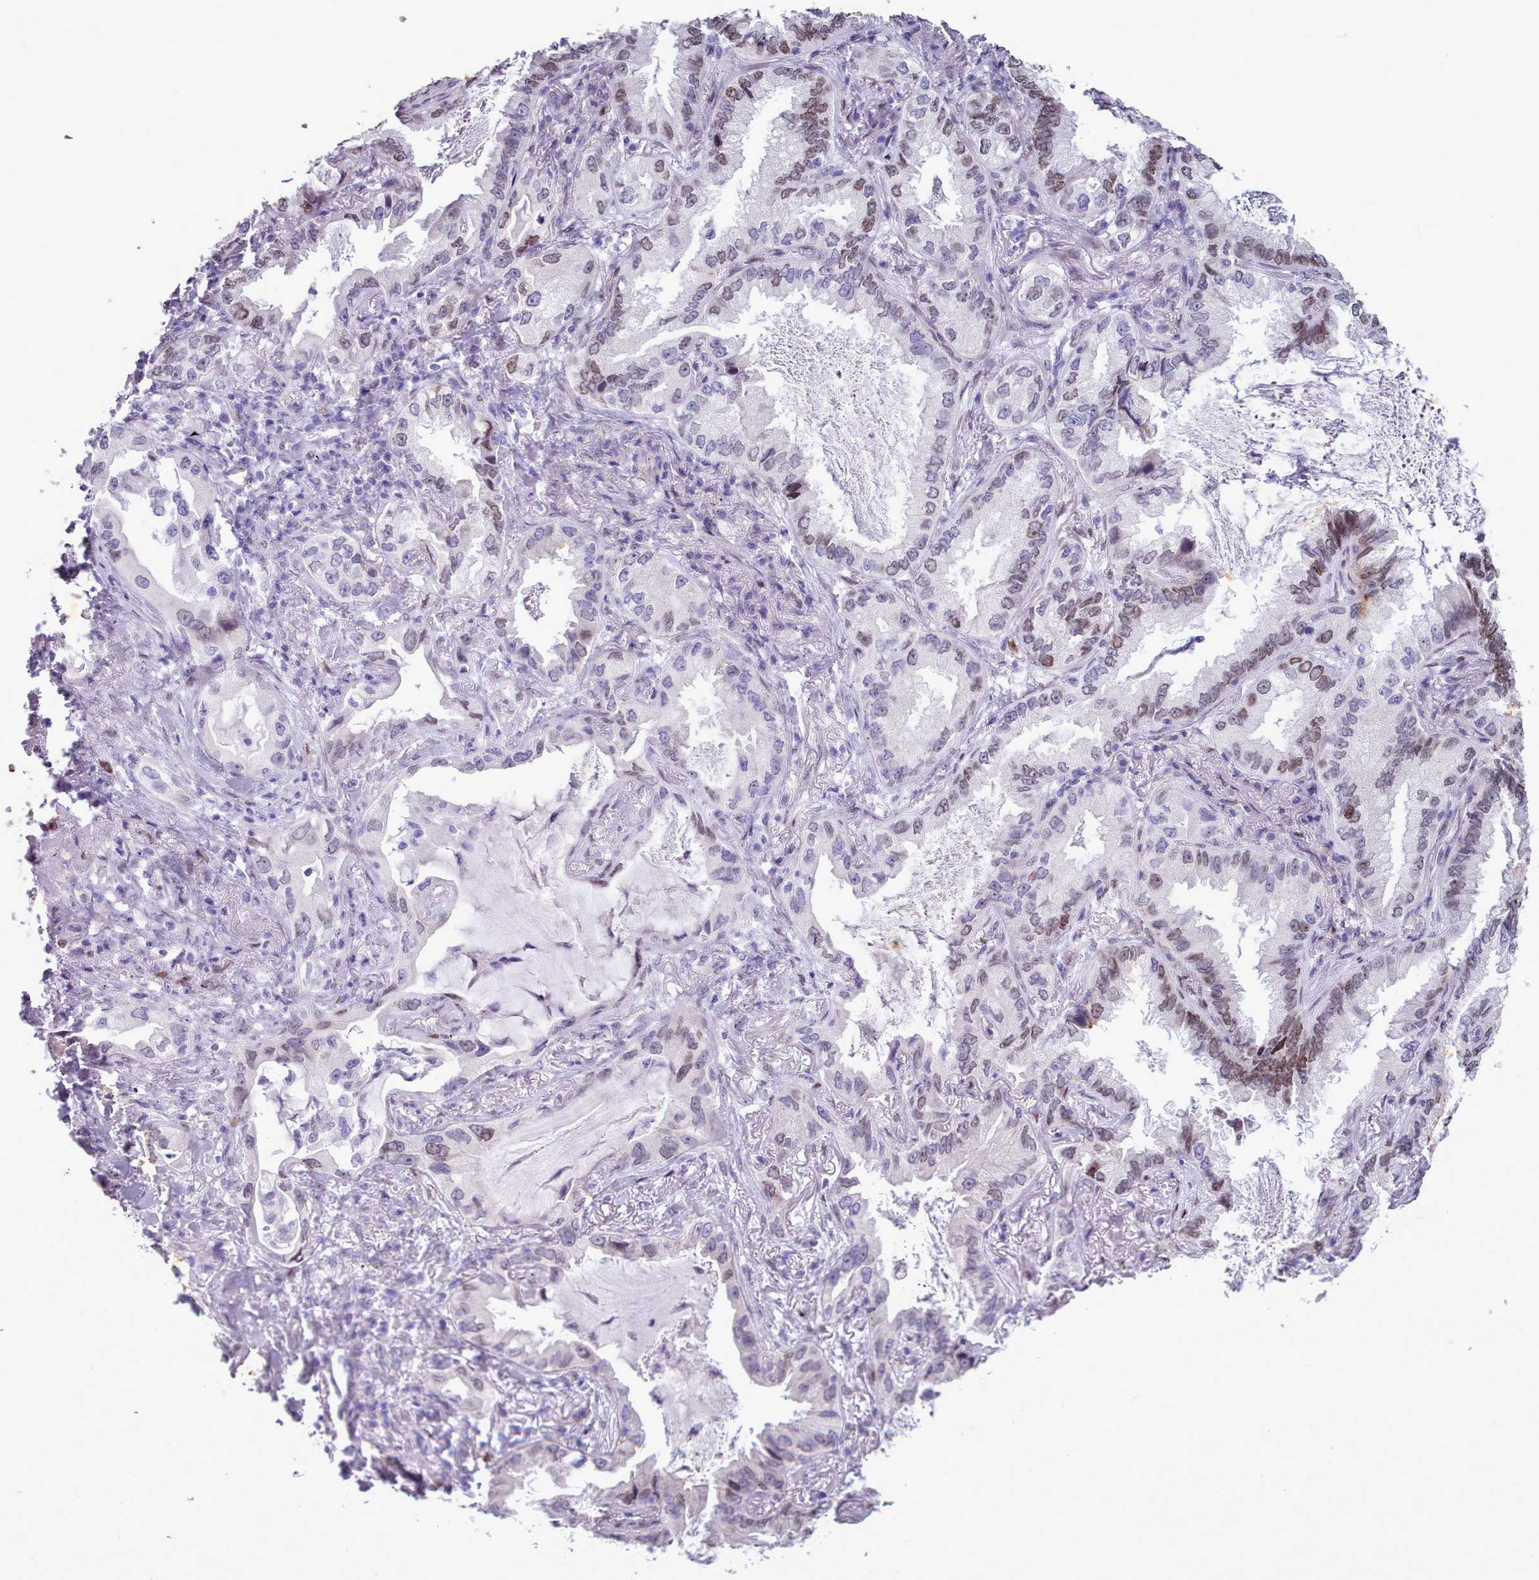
{"staining": {"intensity": "moderate", "quantity": "25%-75%", "location": "nuclear"}, "tissue": "lung cancer", "cell_type": "Tumor cells", "image_type": "cancer", "snomed": [{"axis": "morphology", "description": "Adenocarcinoma, NOS"}, {"axis": "topography", "description": "Lung"}], "caption": "Immunohistochemical staining of human lung cancer displays medium levels of moderate nuclear expression in about 25%-75% of tumor cells.", "gene": "KCNT2", "patient": {"sex": "female", "age": 69}}